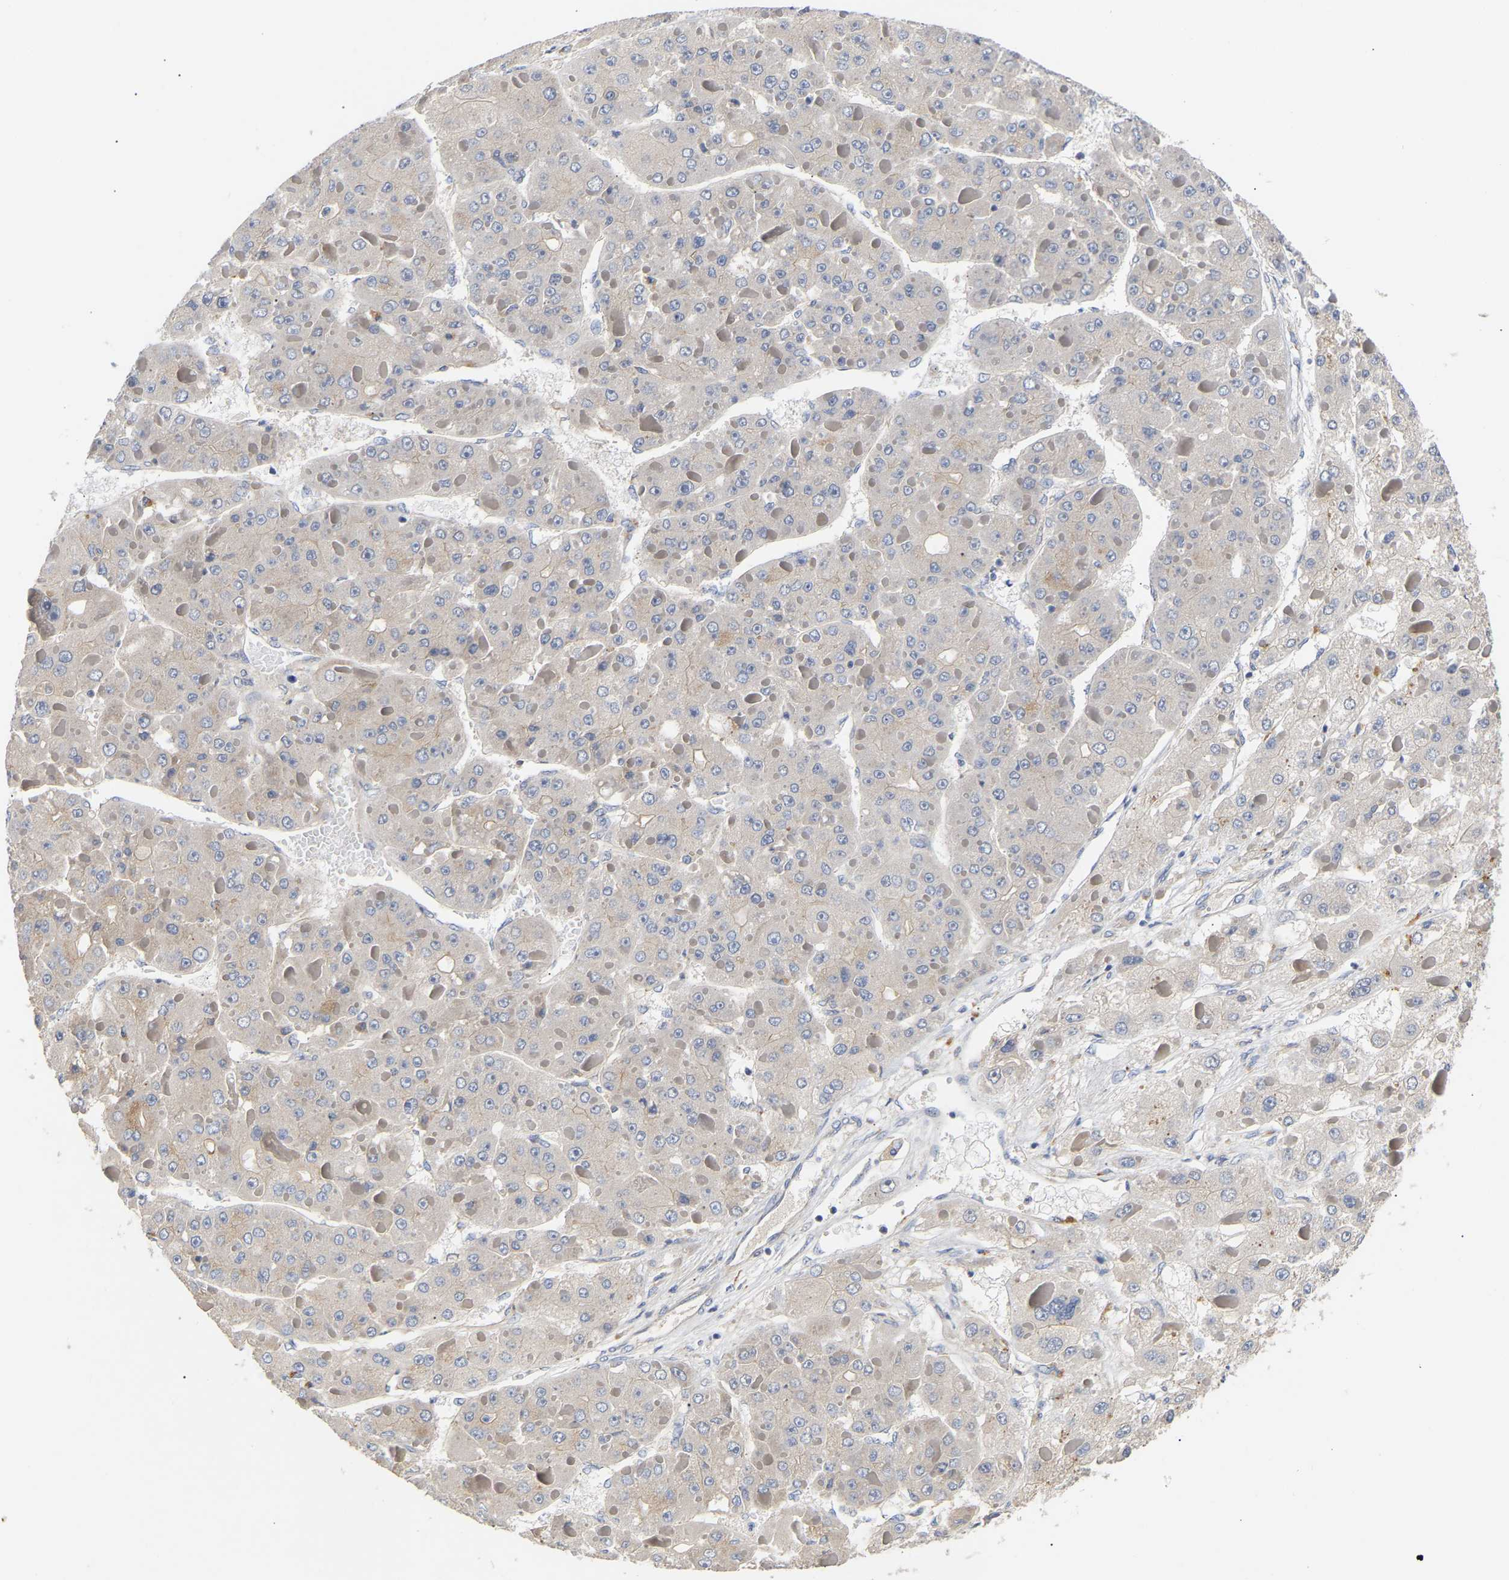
{"staining": {"intensity": "negative", "quantity": "none", "location": "none"}, "tissue": "liver cancer", "cell_type": "Tumor cells", "image_type": "cancer", "snomed": [{"axis": "morphology", "description": "Carcinoma, Hepatocellular, NOS"}, {"axis": "topography", "description": "Liver"}], "caption": "This is a histopathology image of immunohistochemistry (IHC) staining of liver hepatocellular carcinoma, which shows no positivity in tumor cells.", "gene": "KASH5", "patient": {"sex": "female", "age": 73}}